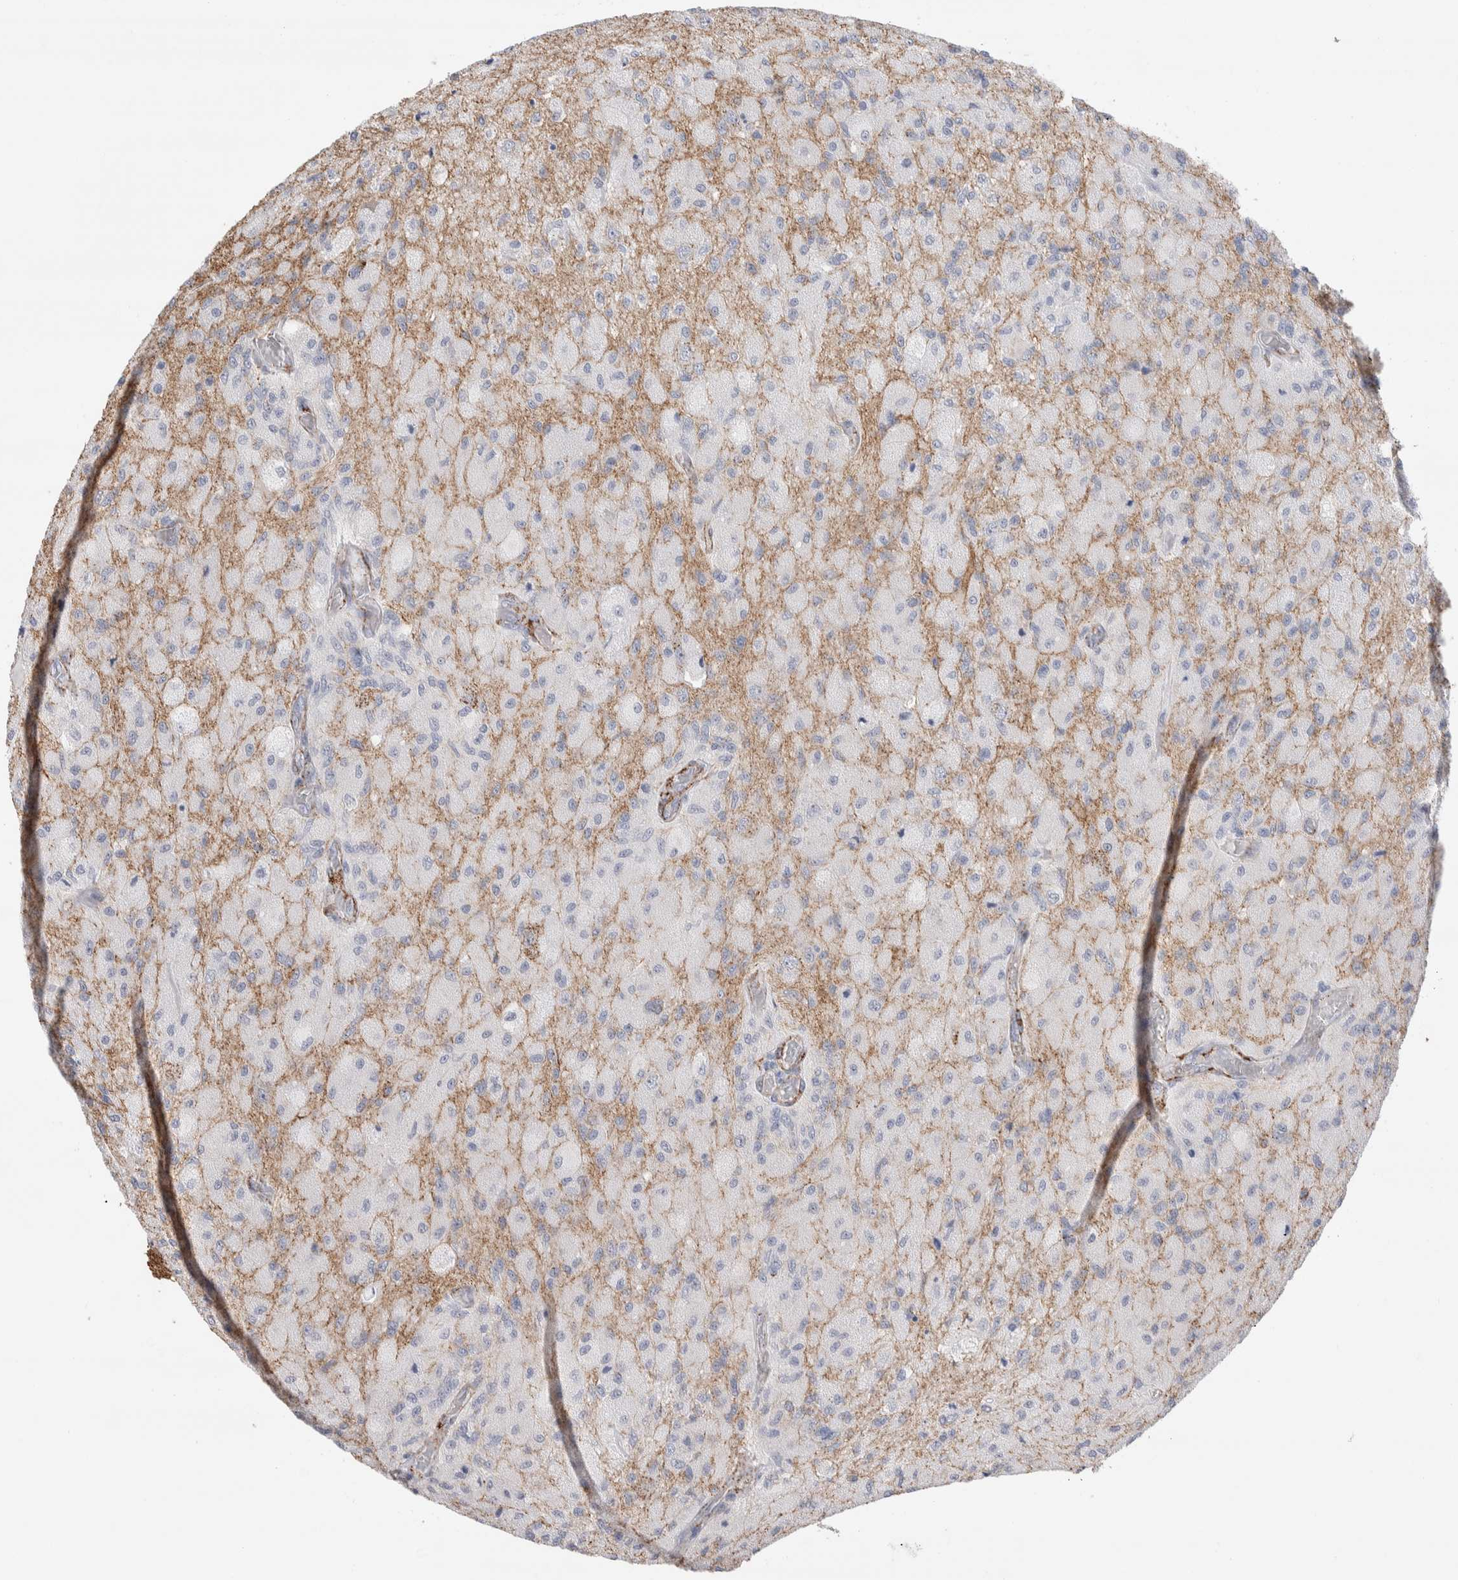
{"staining": {"intensity": "negative", "quantity": "none", "location": "none"}, "tissue": "glioma", "cell_type": "Tumor cells", "image_type": "cancer", "snomed": [{"axis": "morphology", "description": "Normal tissue, NOS"}, {"axis": "morphology", "description": "Glioma, malignant, High grade"}, {"axis": "topography", "description": "Cerebral cortex"}], "caption": "Immunohistochemistry photomicrograph of neoplastic tissue: glioma stained with DAB (3,3'-diaminobenzidine) demonstrates no significant protein staining in tumor cells. Brightfield microscopy of immunohistochemistry (IHC) stained with DAB (3,3'-diaminobenzidine) (brown) and hematoxylin (blue), captured at high magnification.", "gene": "SEPTIN4", "patient": {"sex": "male", "age": 77}}